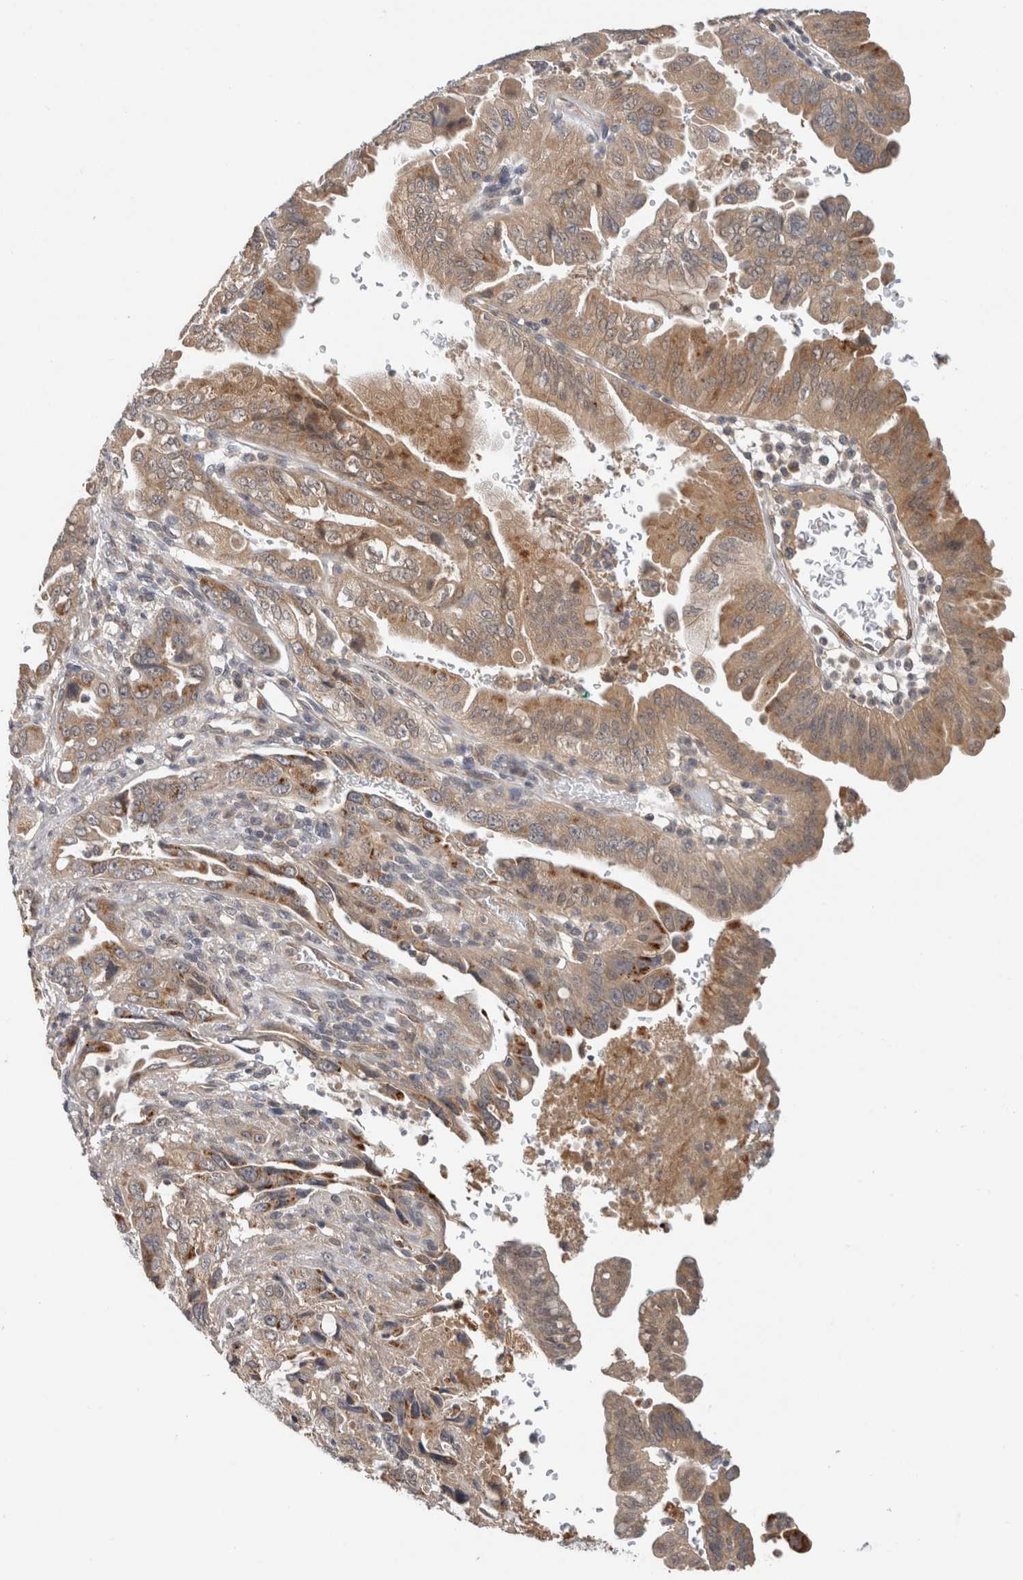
{"staining": {"intensity": "moderate", "quantity": ">75%", "location": "cytoplasmic/membranous"}, "tissue": "pancreatic cancer", "cell_type": "Tumor cells", "image_type": "cancer", "snomed": [{"axis": "morphology", "description": "Adenocarcinoma, NOS"}, {"axis": "topography", "description": "Pancreas"}], "caption": "Immunohistochemistry histopathology image of adenocarcinoma (pancreatic) stained for a protein (brown), which reveals medium levels of moderate cytoplasmic/membranous staining in about >75% of tumor cells.", "gene": "SGK1", "patient": {"sex": "male", "age": 70}}